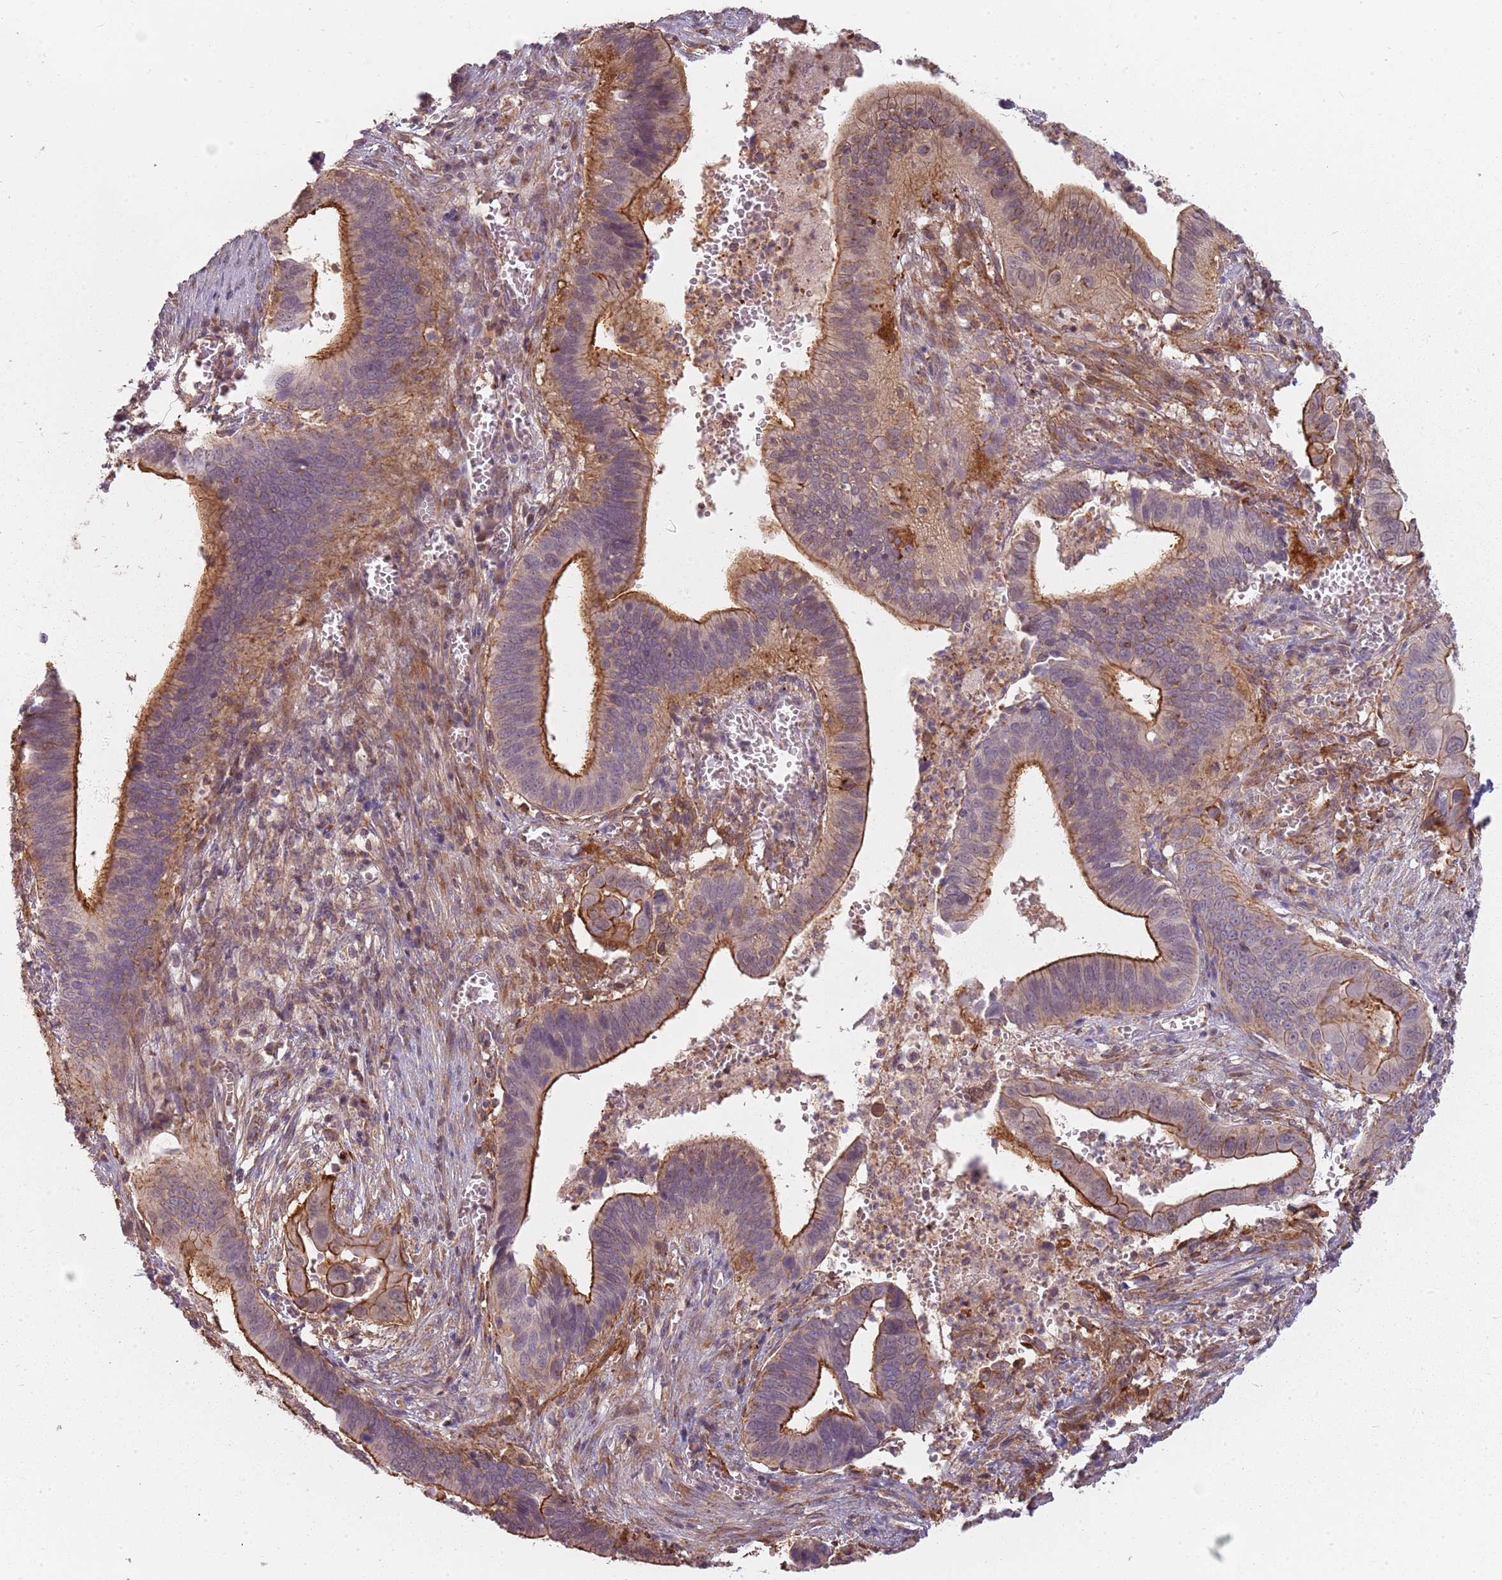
{"staining": {"intensity": "moderate", "quantity": "25%-75%", "location": "cytoplasmic/membranous"}, "tissue": "cervical cancer", "cell_type": "Tumor cells", "image_type": "cancer", "snomed": [{"axis": "morphology", "description": "Adenocarcinoma, NOS"}, {"axis": "topography", "description": "Cervix"}], "caption": "IHC of cervical cancer (adenocarcinoma) exhibits medium levels of moderate cytoplasmic/membranous expression in approximately 25%-75% of tumor cells.", "gene": "PPP1R14C", "patient": {"sex": "female", "age": 42}}